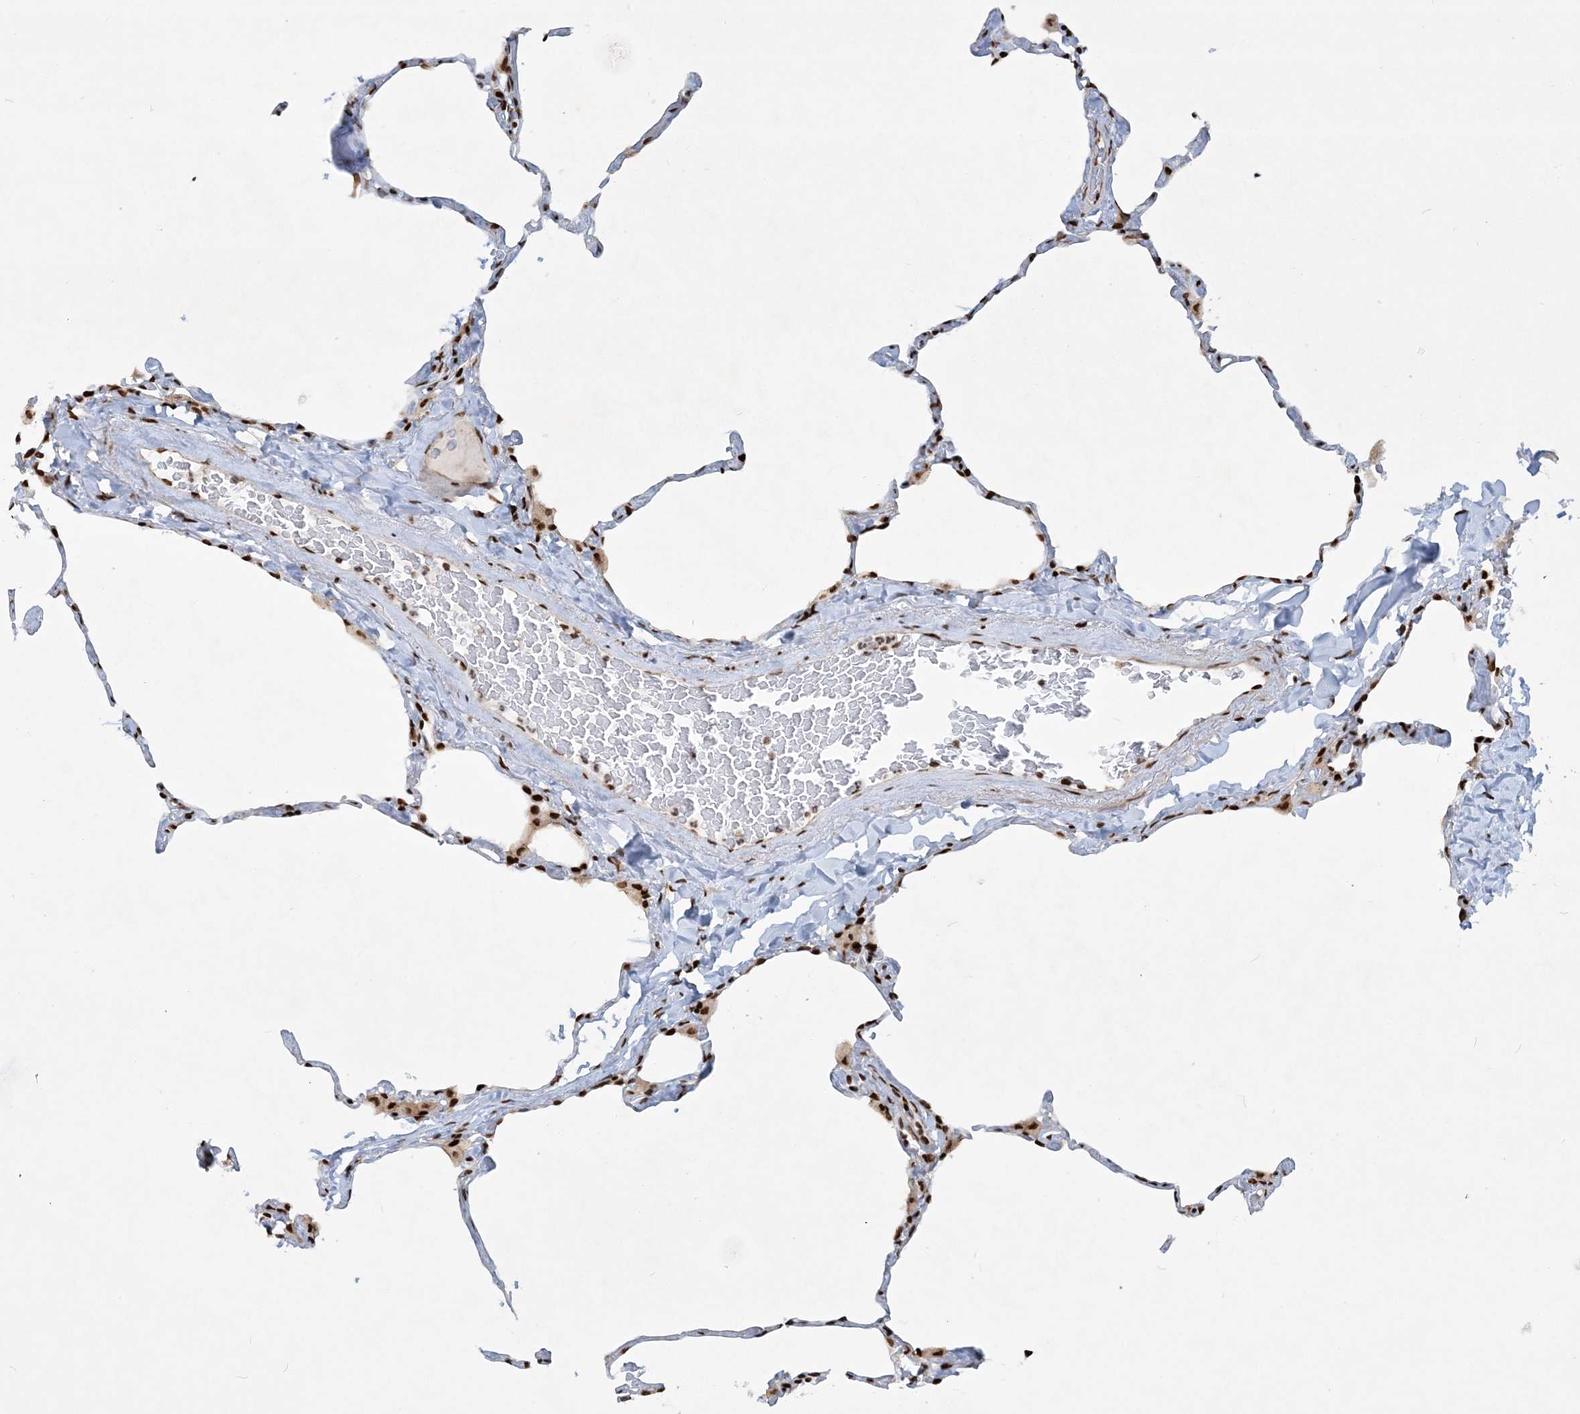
{"staining": {"intensity": "strong", "quantity": ">75%", "location": "nuclear"}, "tissue": "lung", "cell_type": "Alveolar cells", "image_type": "normal", "snomed": [{"axis": "morphology", "description": "Normal tissue, NOS"}, {"axis": "topography", "description": "Lung"}], "caption": "Immunohistochemical staining of normal human lung shows >75% levels of strong nuclear protein expression in about >75% of alveolar cells. The staining was performed using DAB (3,3'-diaminobenzidine), with brown indicating positive protein expression. Nuclei are stained blue with hematoxylin.", "gene": "DELE1", "patient": {"sex": "male", "age": 65}}